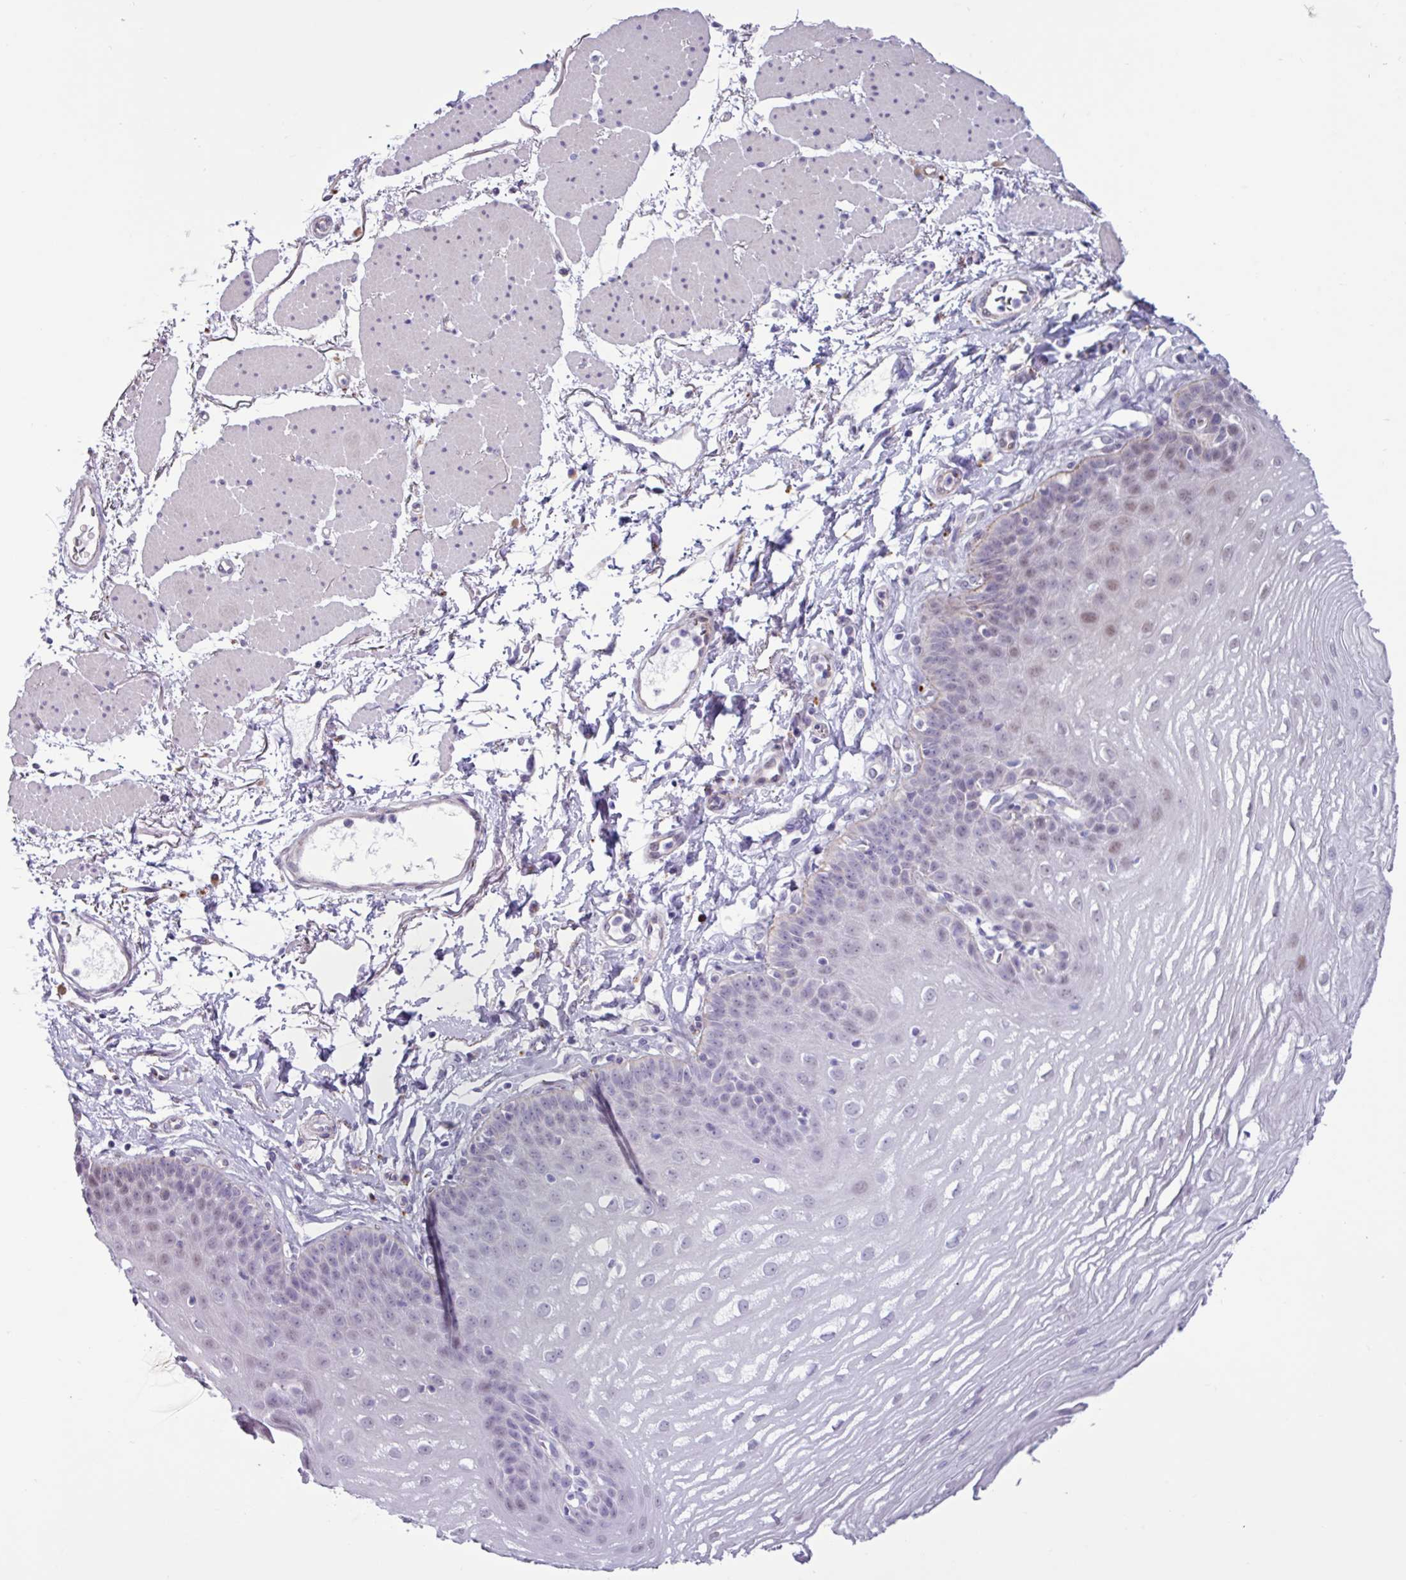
{"staining": {"intensity": "moderate", "quantity": "<25%", "location": "nuclear"}, "tissue": "esophagus", "cell_type": "Squamous epithelial cells", "image_type": "normal", "snomed": [{"axis": "morphology", "description": "Normal tissue, NOS"}, {"axis": "topography", "description": "Esophagus"}], "caption": "IHC staining of normal esophagus, which shows low levels of moderate nuclear positivity in about <25% of squamous epithelial cells indicating moderate nuclear protein expression. The staining was performed using DAB (3,3'-diaminobenzidine) (brown) for protein detection and nuclei were counterstained in hematoxylin (blue).", "gene": "AMIGO2", "patient": {"sex": "female", "age": 81}}